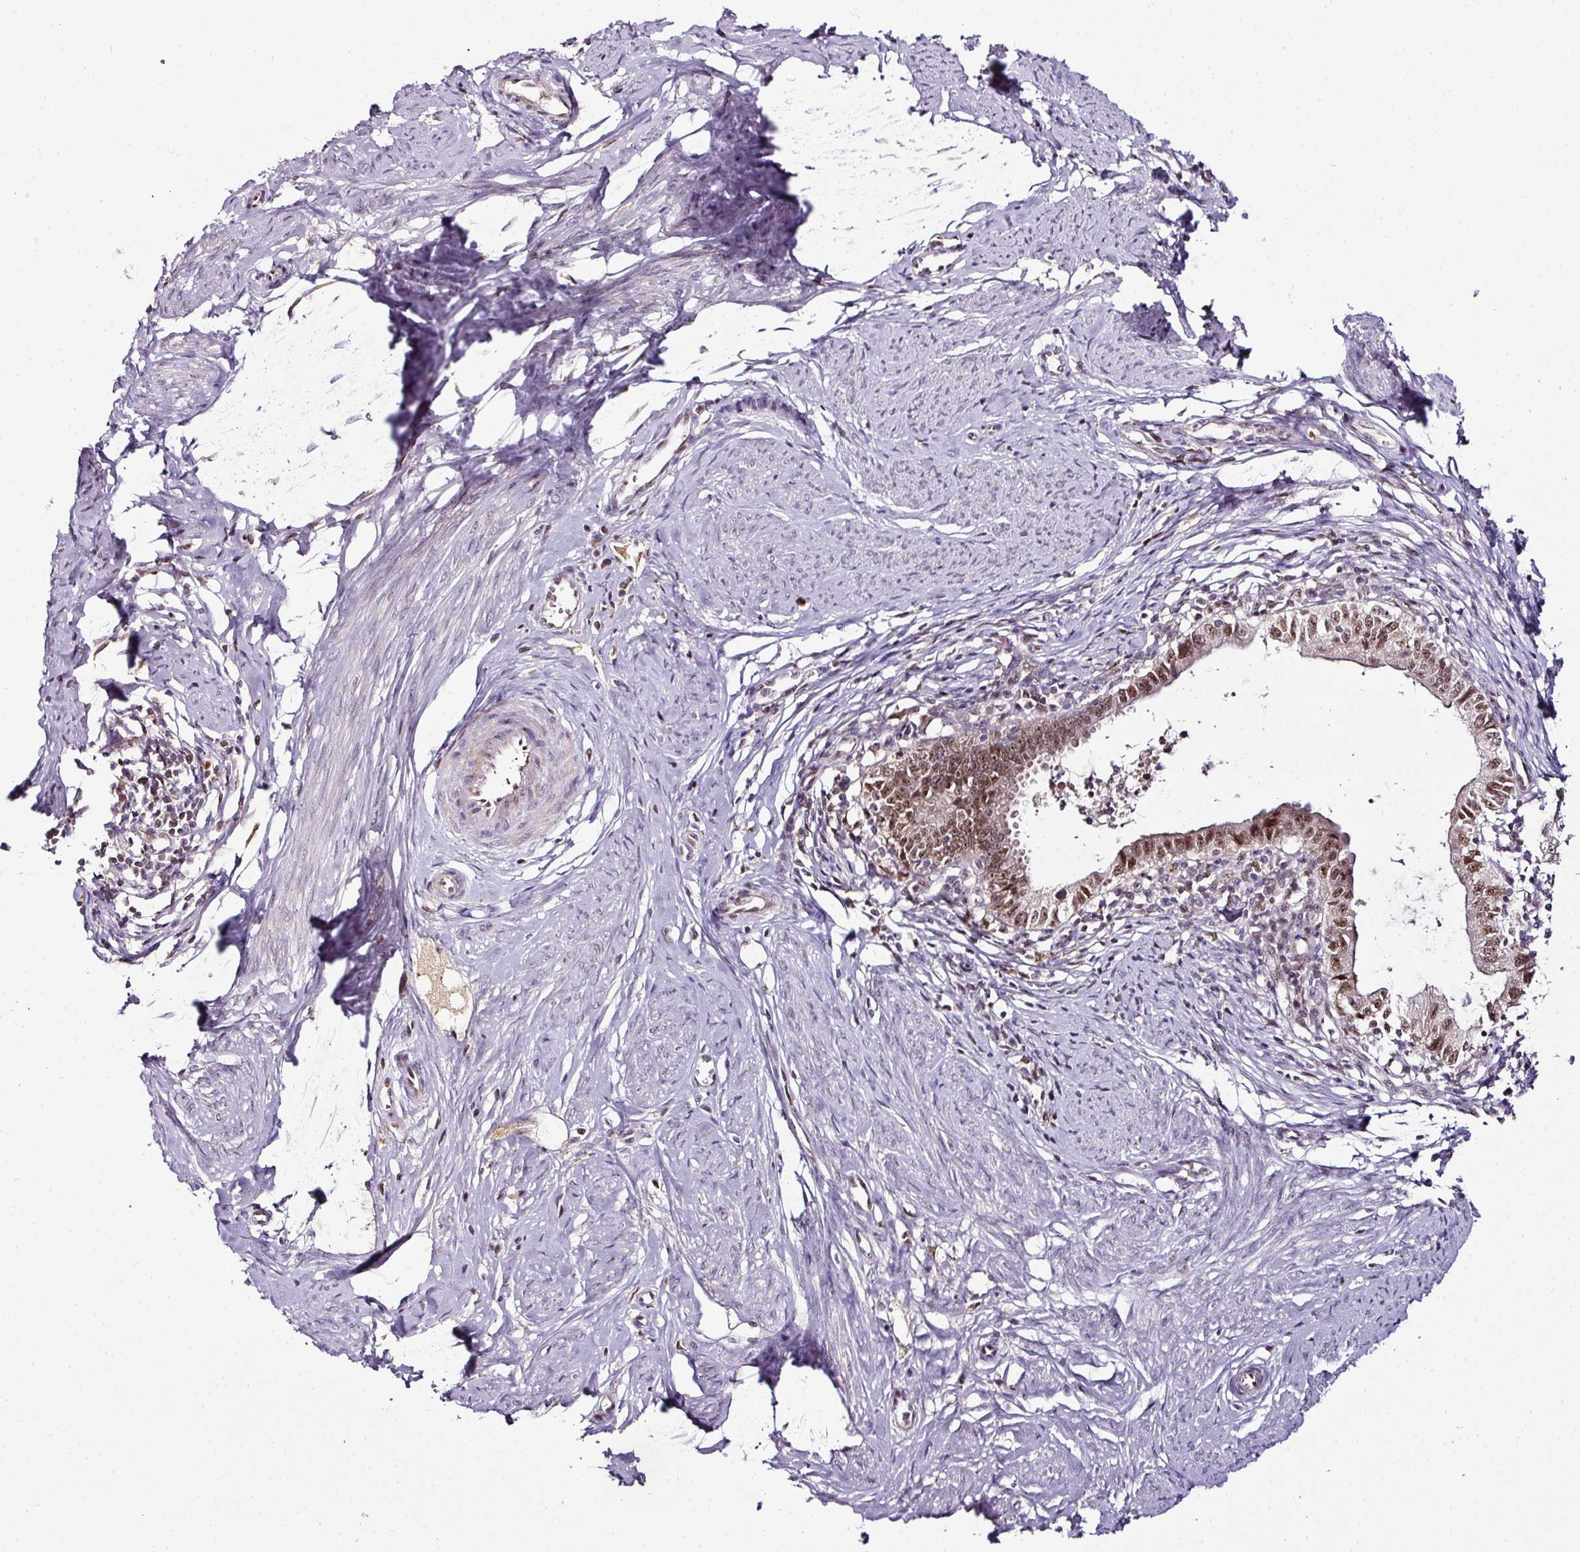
{"staining": {"intensity": "moderate", "quantity": ">75%", "location": "nuclear"}, "tissue": "cervical cancer", "cell_type": "Tumor cells", "image_type": "cancer", "snomed": [{"axis": "morphology", "description": "Adenocarcinoma, NOS"}, {"axis": "topography", "description": "Cervix"}], "caption": "Cervical cancer tissue shows moderate nuclear expression in about >75% of tumor cells (Brightfield microscopy of DAB IHC at high magnification).", "gene": "KLF16", "patient": {"sex": "female", "age": 36}}